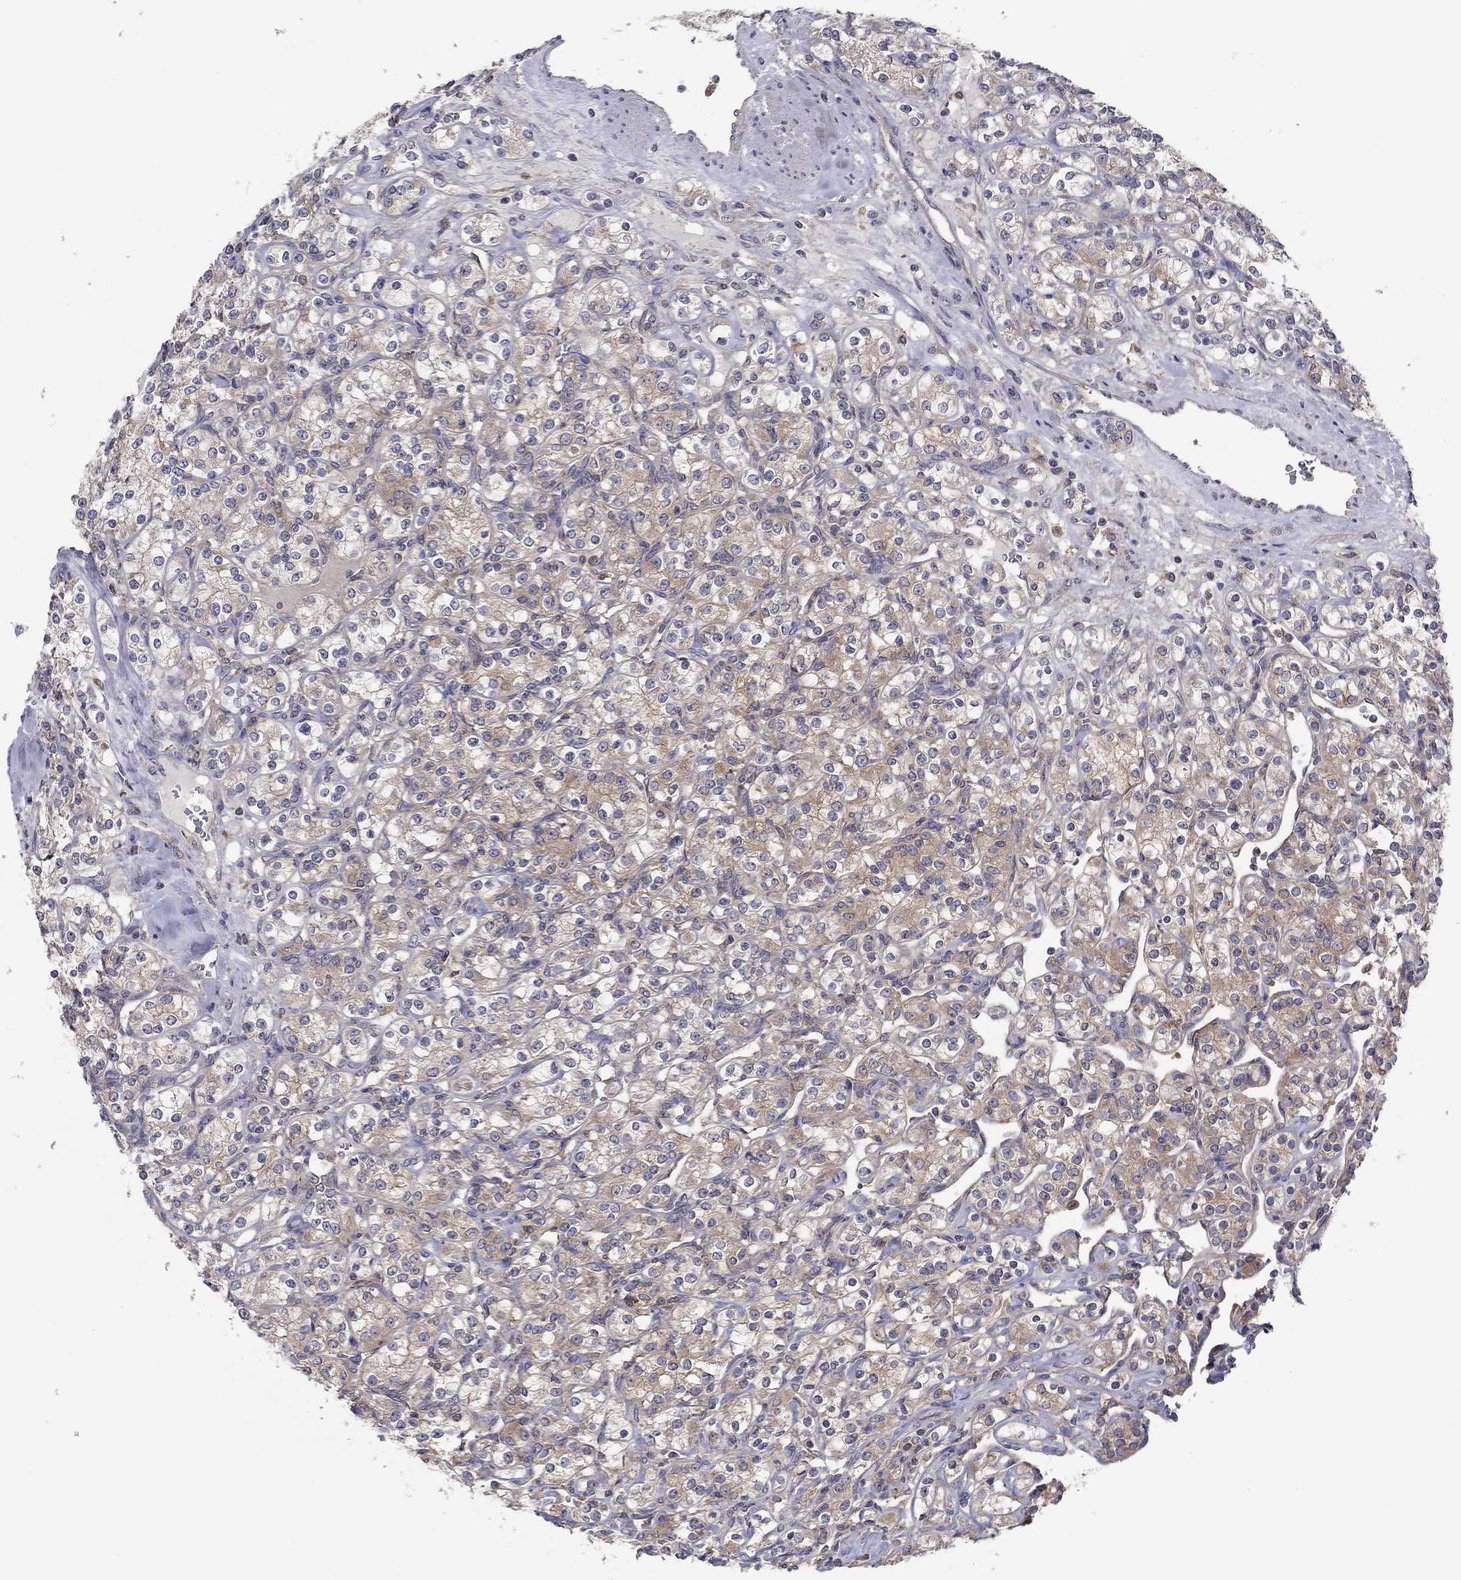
{"staining": {"intensity": "weak", "quantity": "25%-75%", "location": "cytoplasmic/membranous"}, "tissue": "renal cancer", "cell_type": "Tumor cells", "image_type": "cancer", "snomed": [{"axis": "morphology", "description": "Adenocarcinoma, NOS"}, {"axis": "topography", "description": "Kidney"}], "caption": "A micrograph of renal adenocarcinoma stained for a protein exhibits weak cytoplasmic/membranous brown staining in tumor cells.", "gene": "RNF123", "patient": {"sex": "male", "age": 77}}